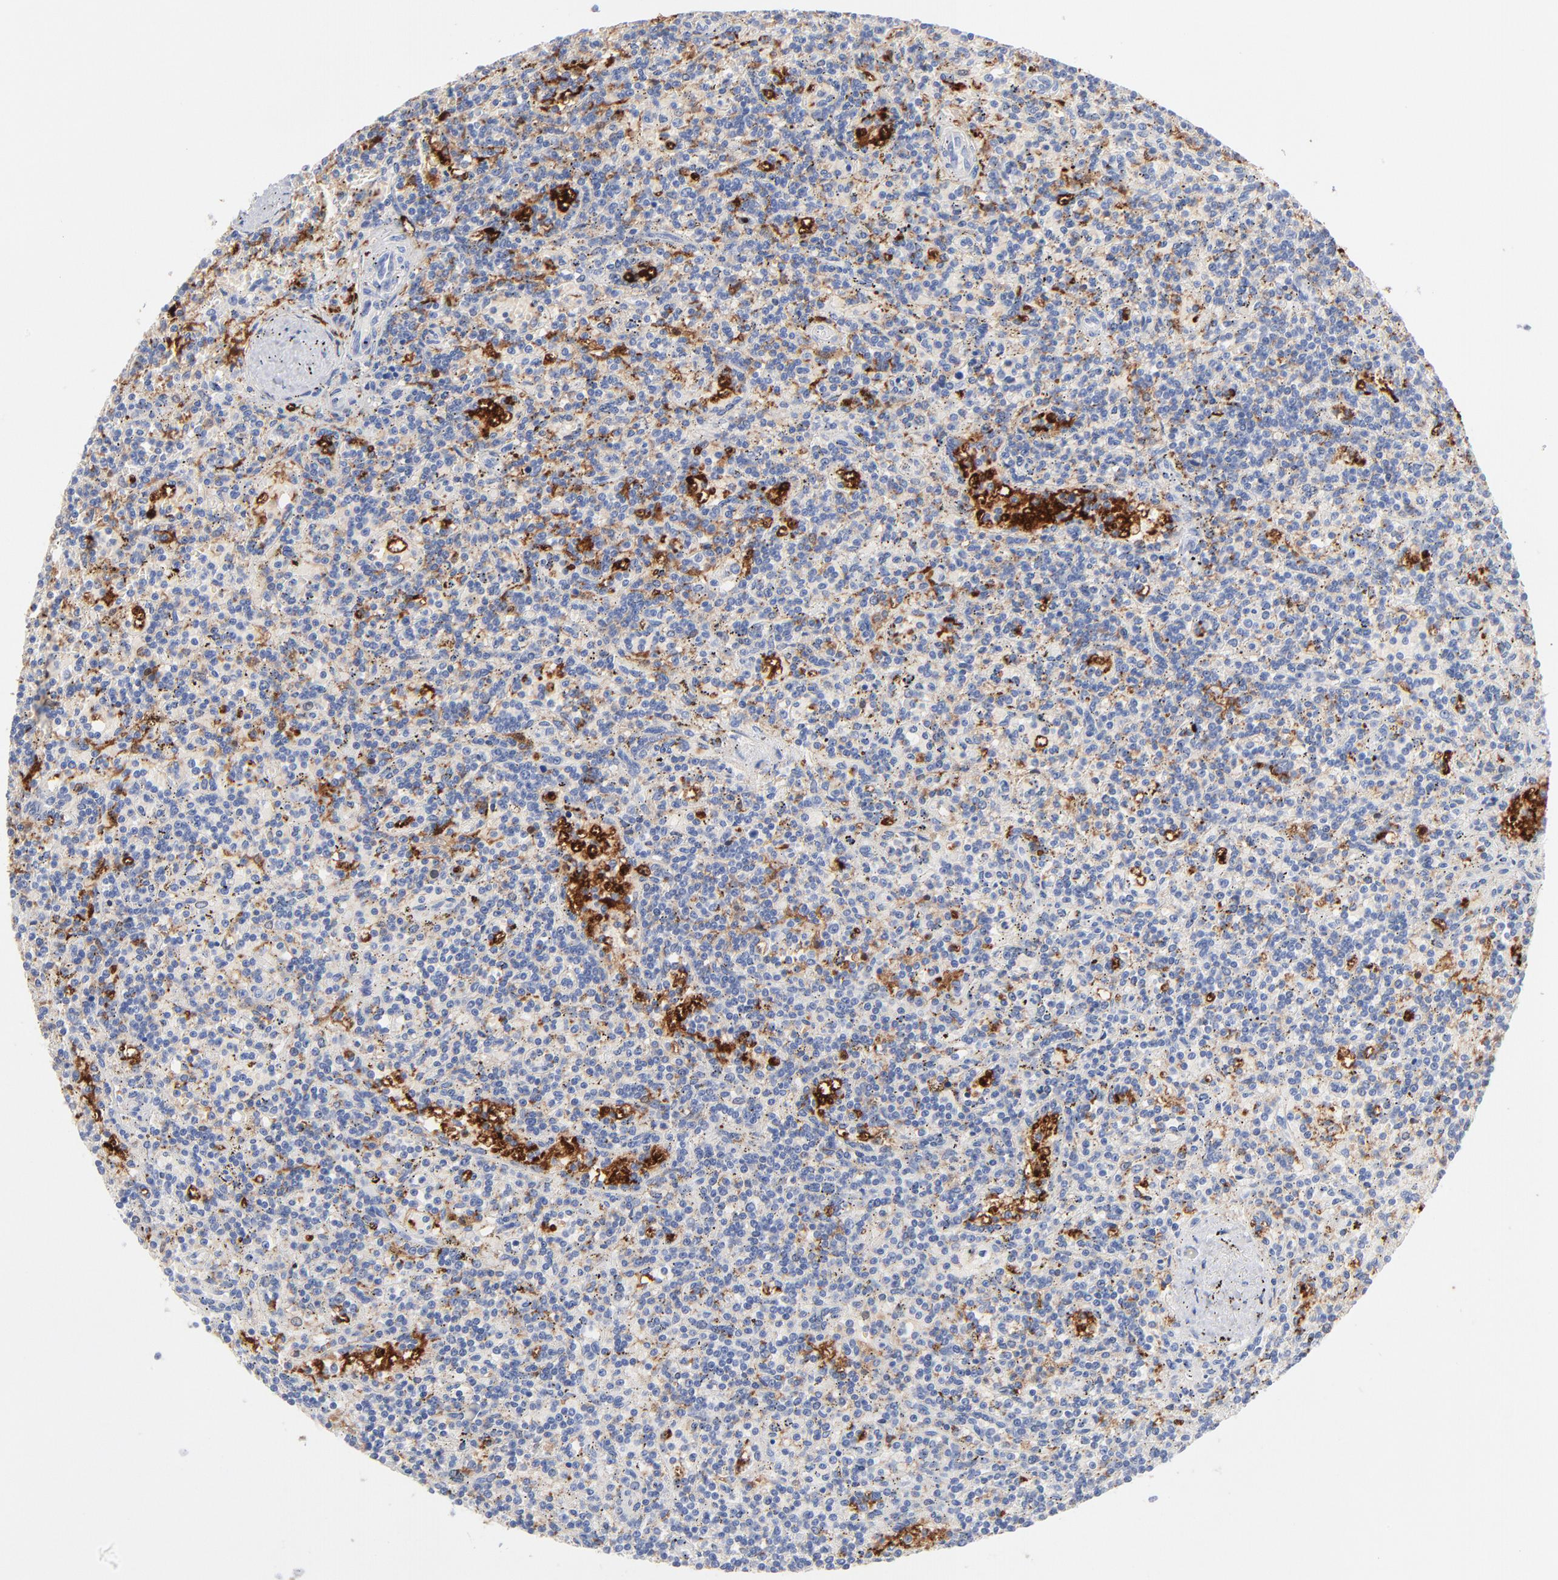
{"staining": {"intensity": "negative", "quantity": "none", "location": "none"}, "tissue": "lymphoma", "cell_type": "Tumor cells", "image_type": "cancer", "snomed": [{"axis": "morphology", "description": "Malignant lymphoma, non-Hodgkin's type, Low grade"}, {"axis": "topography", "description": "Spleen"}], "caption": "Immunohistochemistry (IHC) of lymphoma exhibits no positivity in tumor cells.", "gene": "IFIT2", "patient": {"sex": "male", "age": 73}}